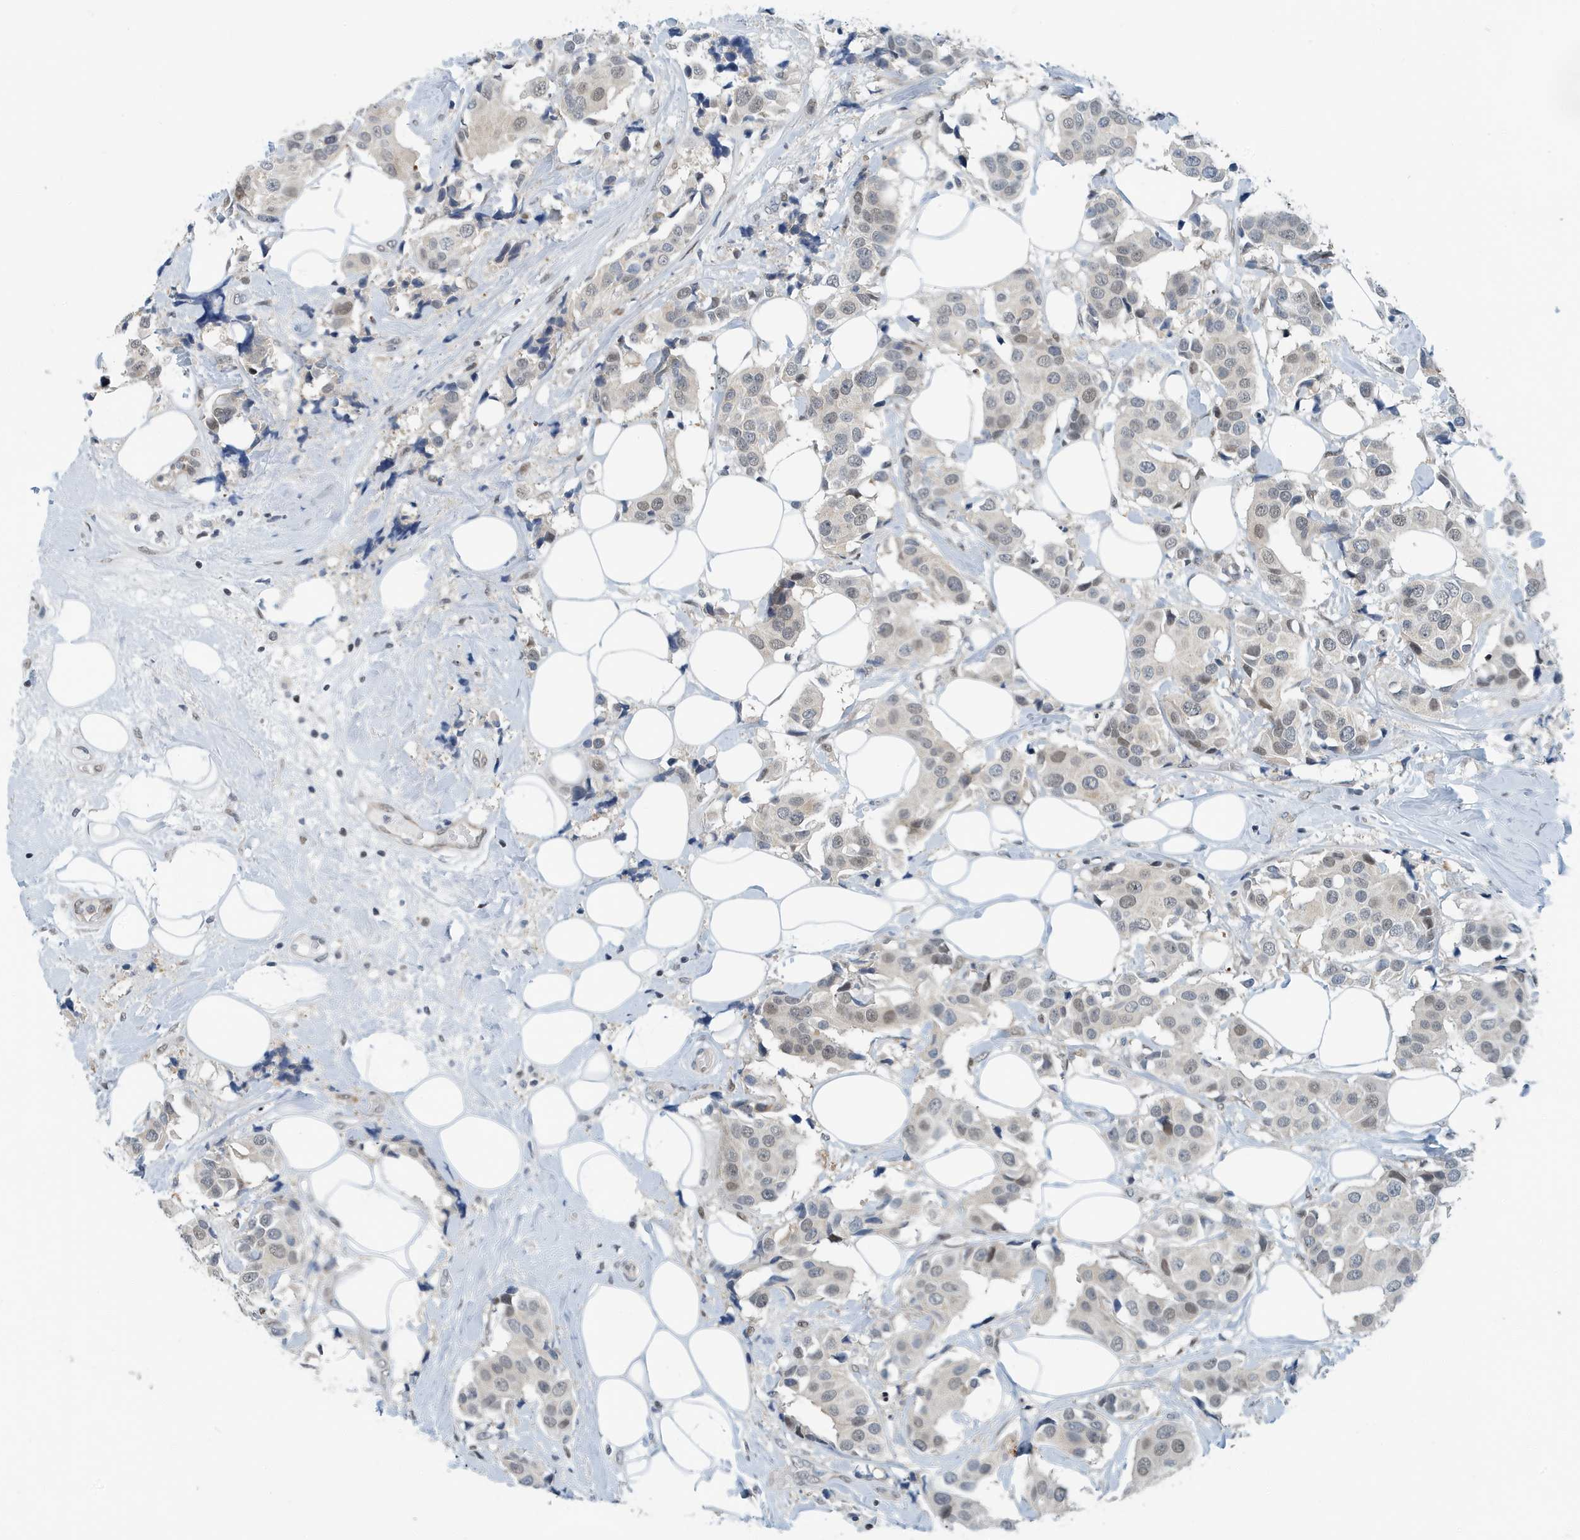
{"staining": {"intensity": "weak", "quantity": "25%-75%", "location": "nuclear"}, "tissue": "breast cancer", "cell_type": "Tumor cells", "image_type": "cancer", "snomed": [{"axis": "morphology", "description": "Normal tissue, NOS"}, {"axis": "morphology", "description": "Duct carcinoma"}, {"axis": "topography", "description": "Breast"}], "caption": "IHC (DAB) staining of invasive ductal carcinoma (breast) displays weak nuclear protein expression in approximately 25%-75% of tumor cells. The staining was performed using DAB (3,3'-diaminobenzidine) to visualize the protein expression in brown, while the nuclei were stained in blue with hematoxylin (Magnification: 20x).", "gene": "KIF15", "patient": {"sex": "female", "age": 39}}